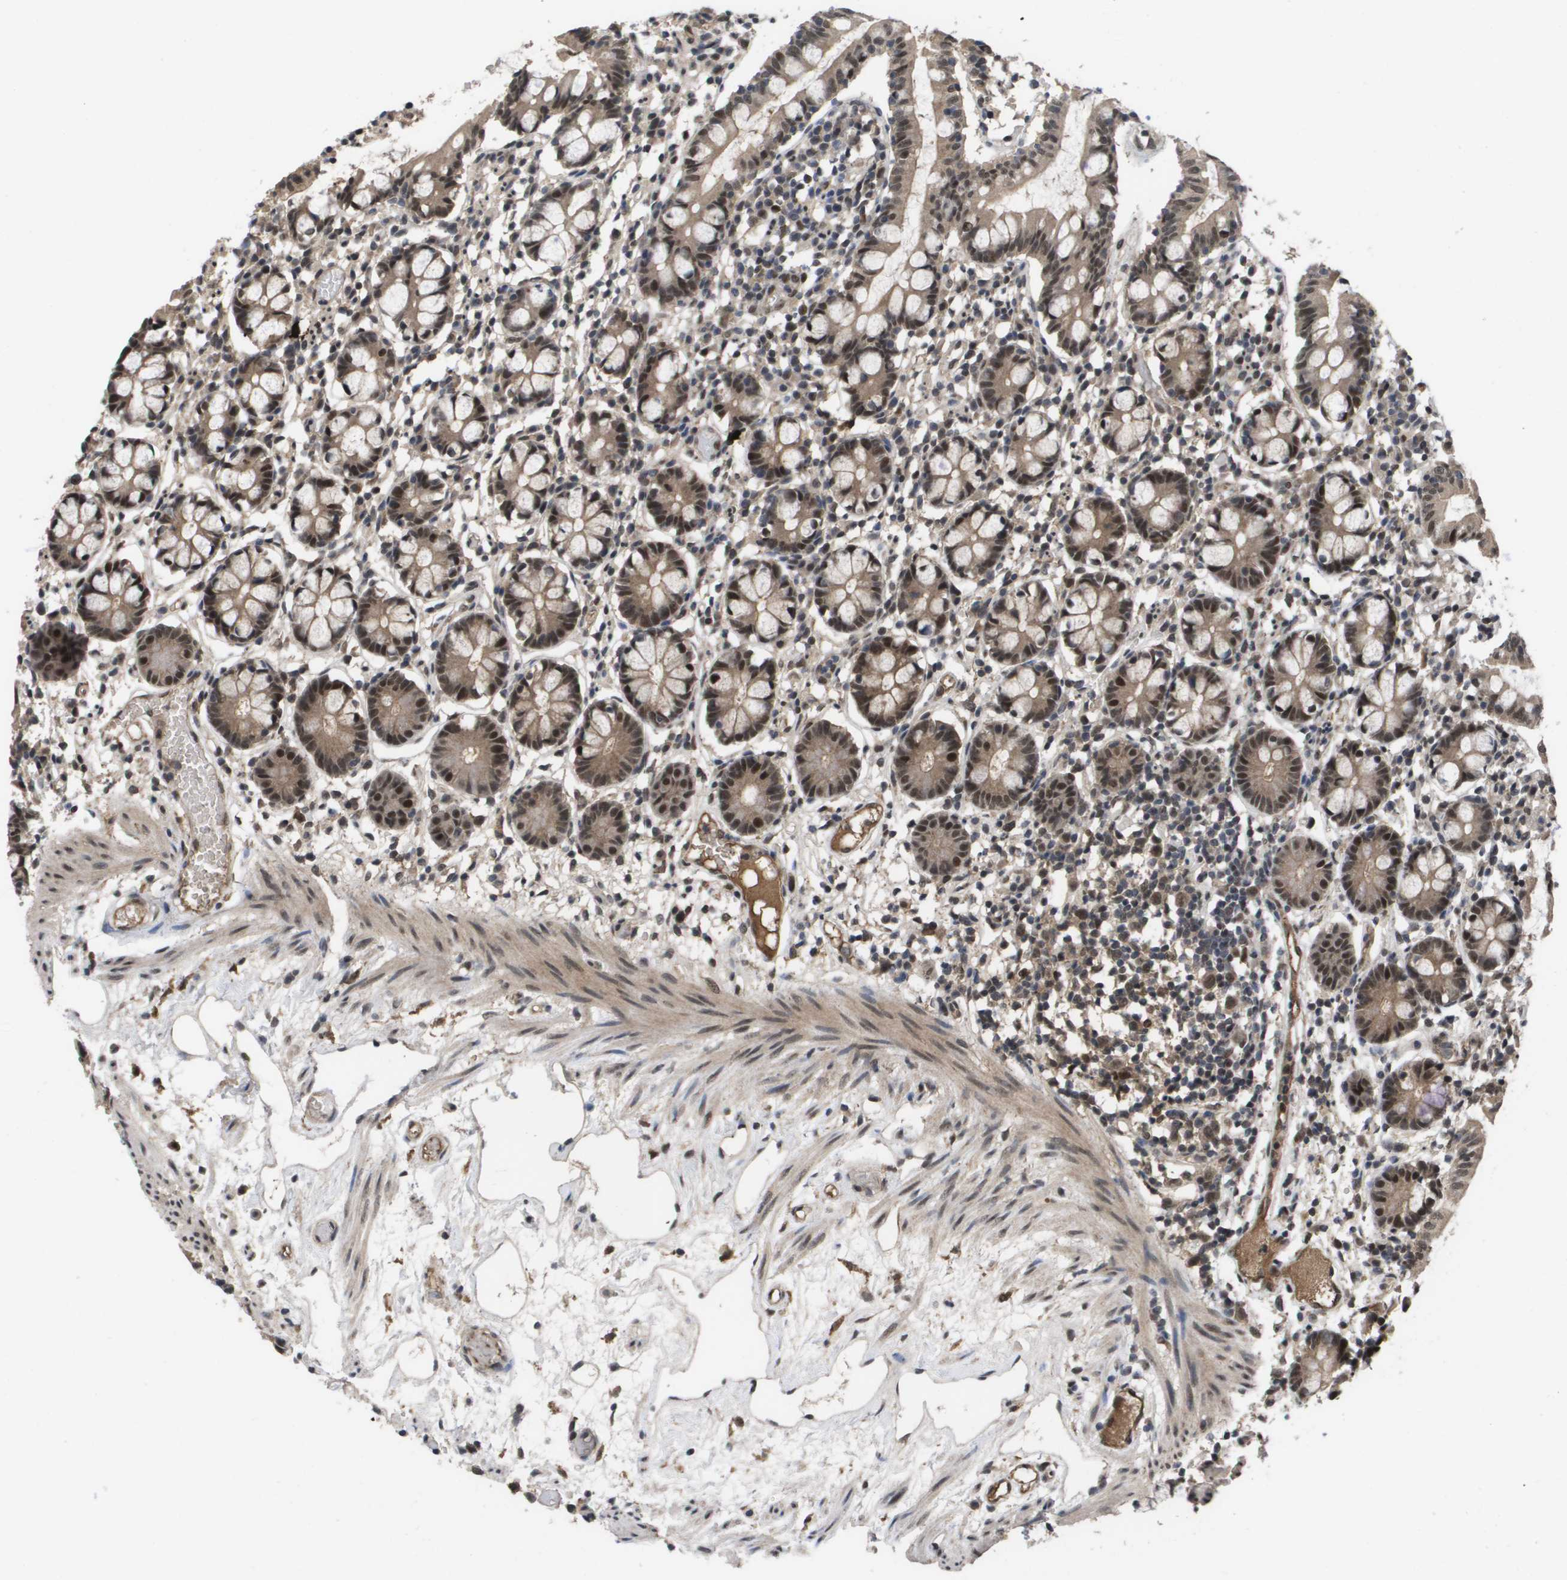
{"staining": {"intensity": "moderate", "quantity": ">75%", "location": "cytoplasmic/membranous,nuclear"}, "tissue": "small intestine", "cell_type": "Glandular cells", "image_type": "normal", "snomed": [{"axis": "morphology", "description": "Normal tissue, NOS"}, {"axis": "morphology", "description": "Cystadenocarcinoma, serous, Metastatic site"}, {"axis": "topography", "description": "Small intestine"}], "caption": "Immunohistochemical staining of benign small intestine shows moderate cytoplasmic/membranous,nuclear protein expression in approximately >75% of glandular cells.", "gene": "AMBRA1", "patient": {"sex": "female", "age": 61}}